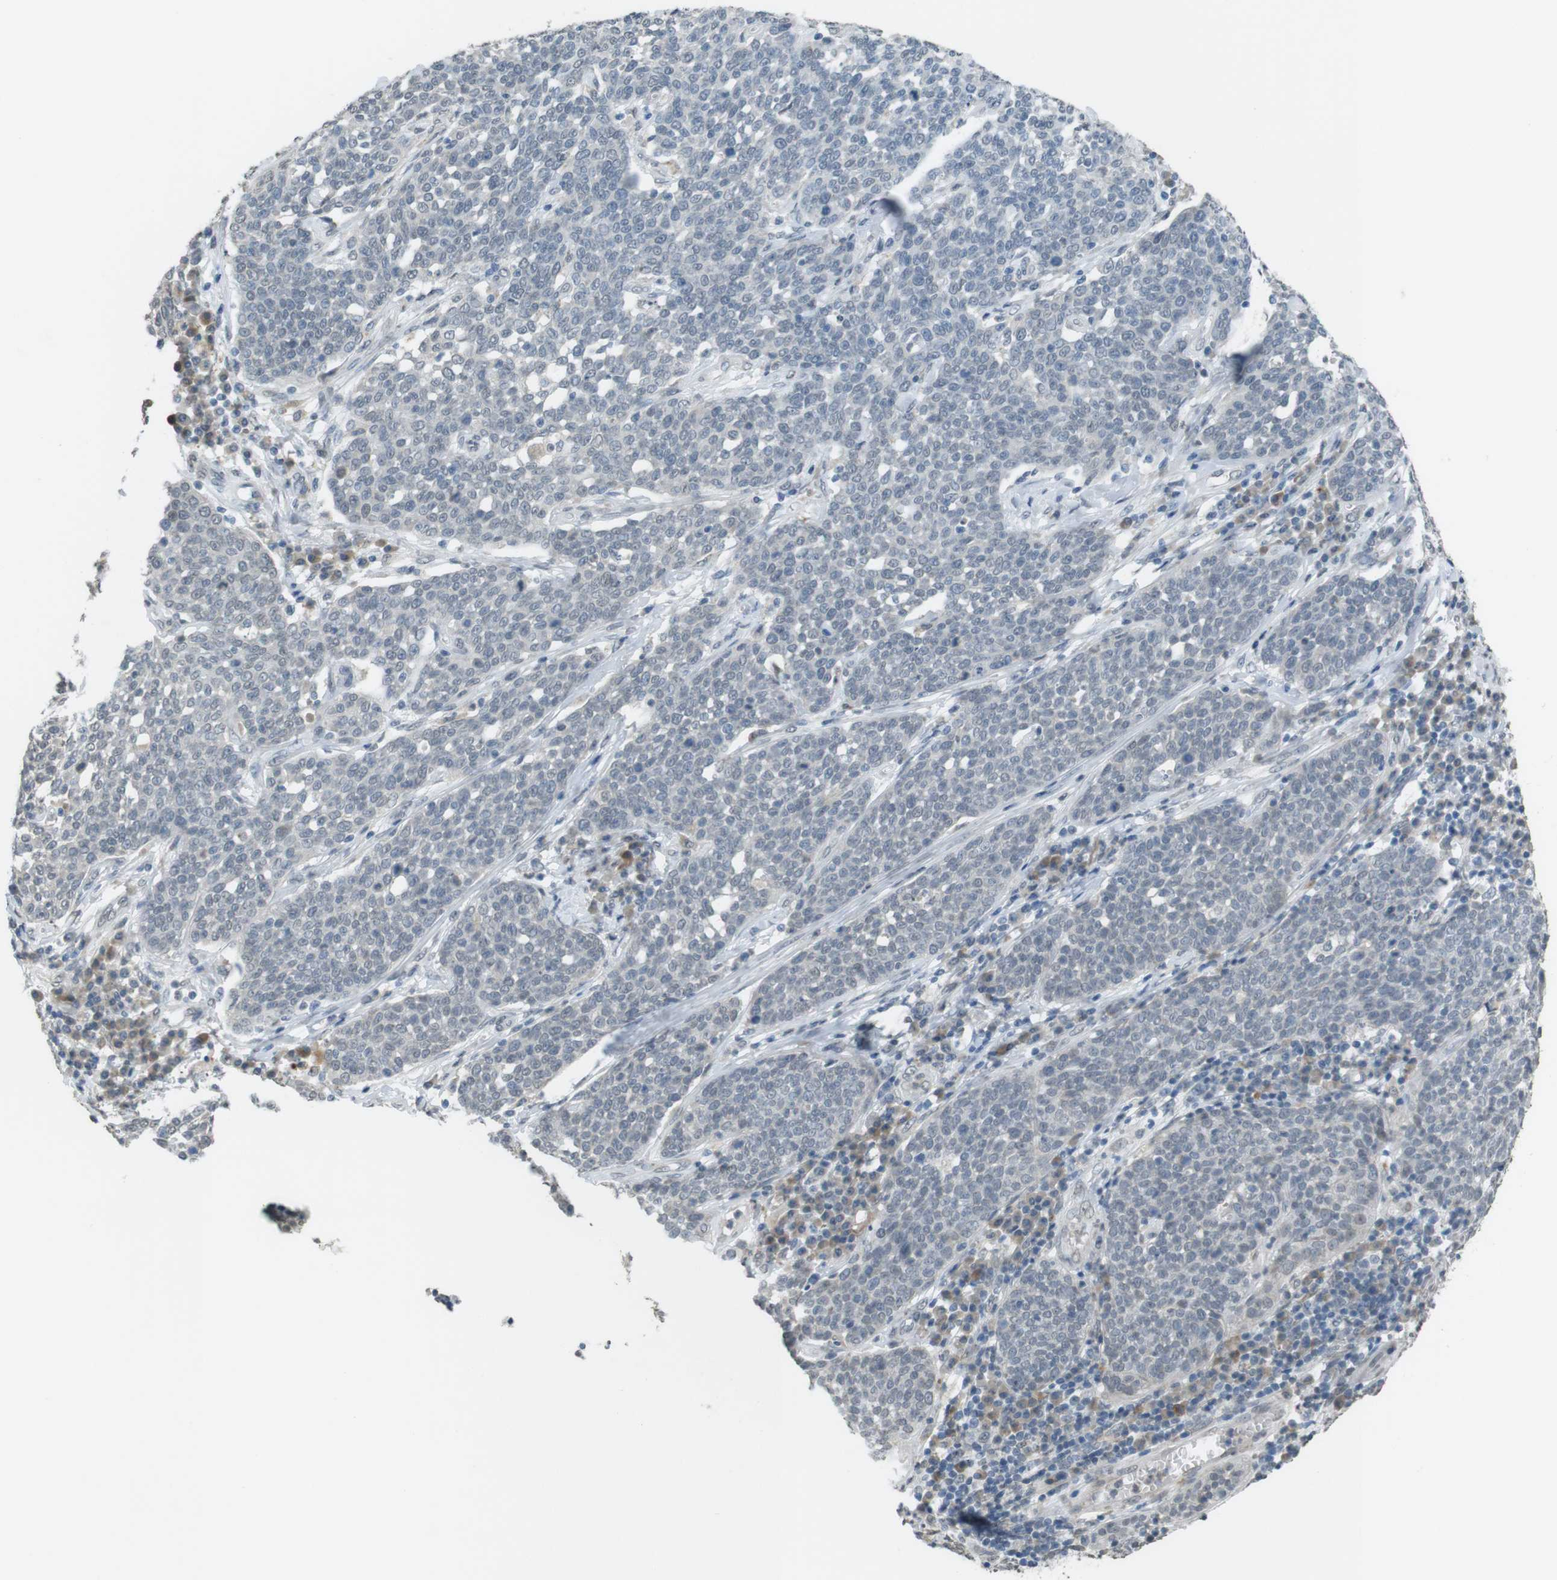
{"staining": {"intensity": "negative", "quantity": "none", "location": "none"}, "tissue": "cervical cancer", "cell_type": "Tumor cells", "image_type": "cancer", "snomed": [{"axis": "morphology", "description": "Squamous cell carcinoma, NOS"}, {"axis": "topography", "description": "Cervix"}], "caption": "Tumor cells are negative for protein expression in human cervical cancer. (Stains: DAB (3,3'-diaminobenzidine) immunohistochemistry with hematoxylin counter stain, Microscopy: brightfield microscopy at high magnification).", "gene": "FZD10", "patient": {"sex": "female", "age": 34}}